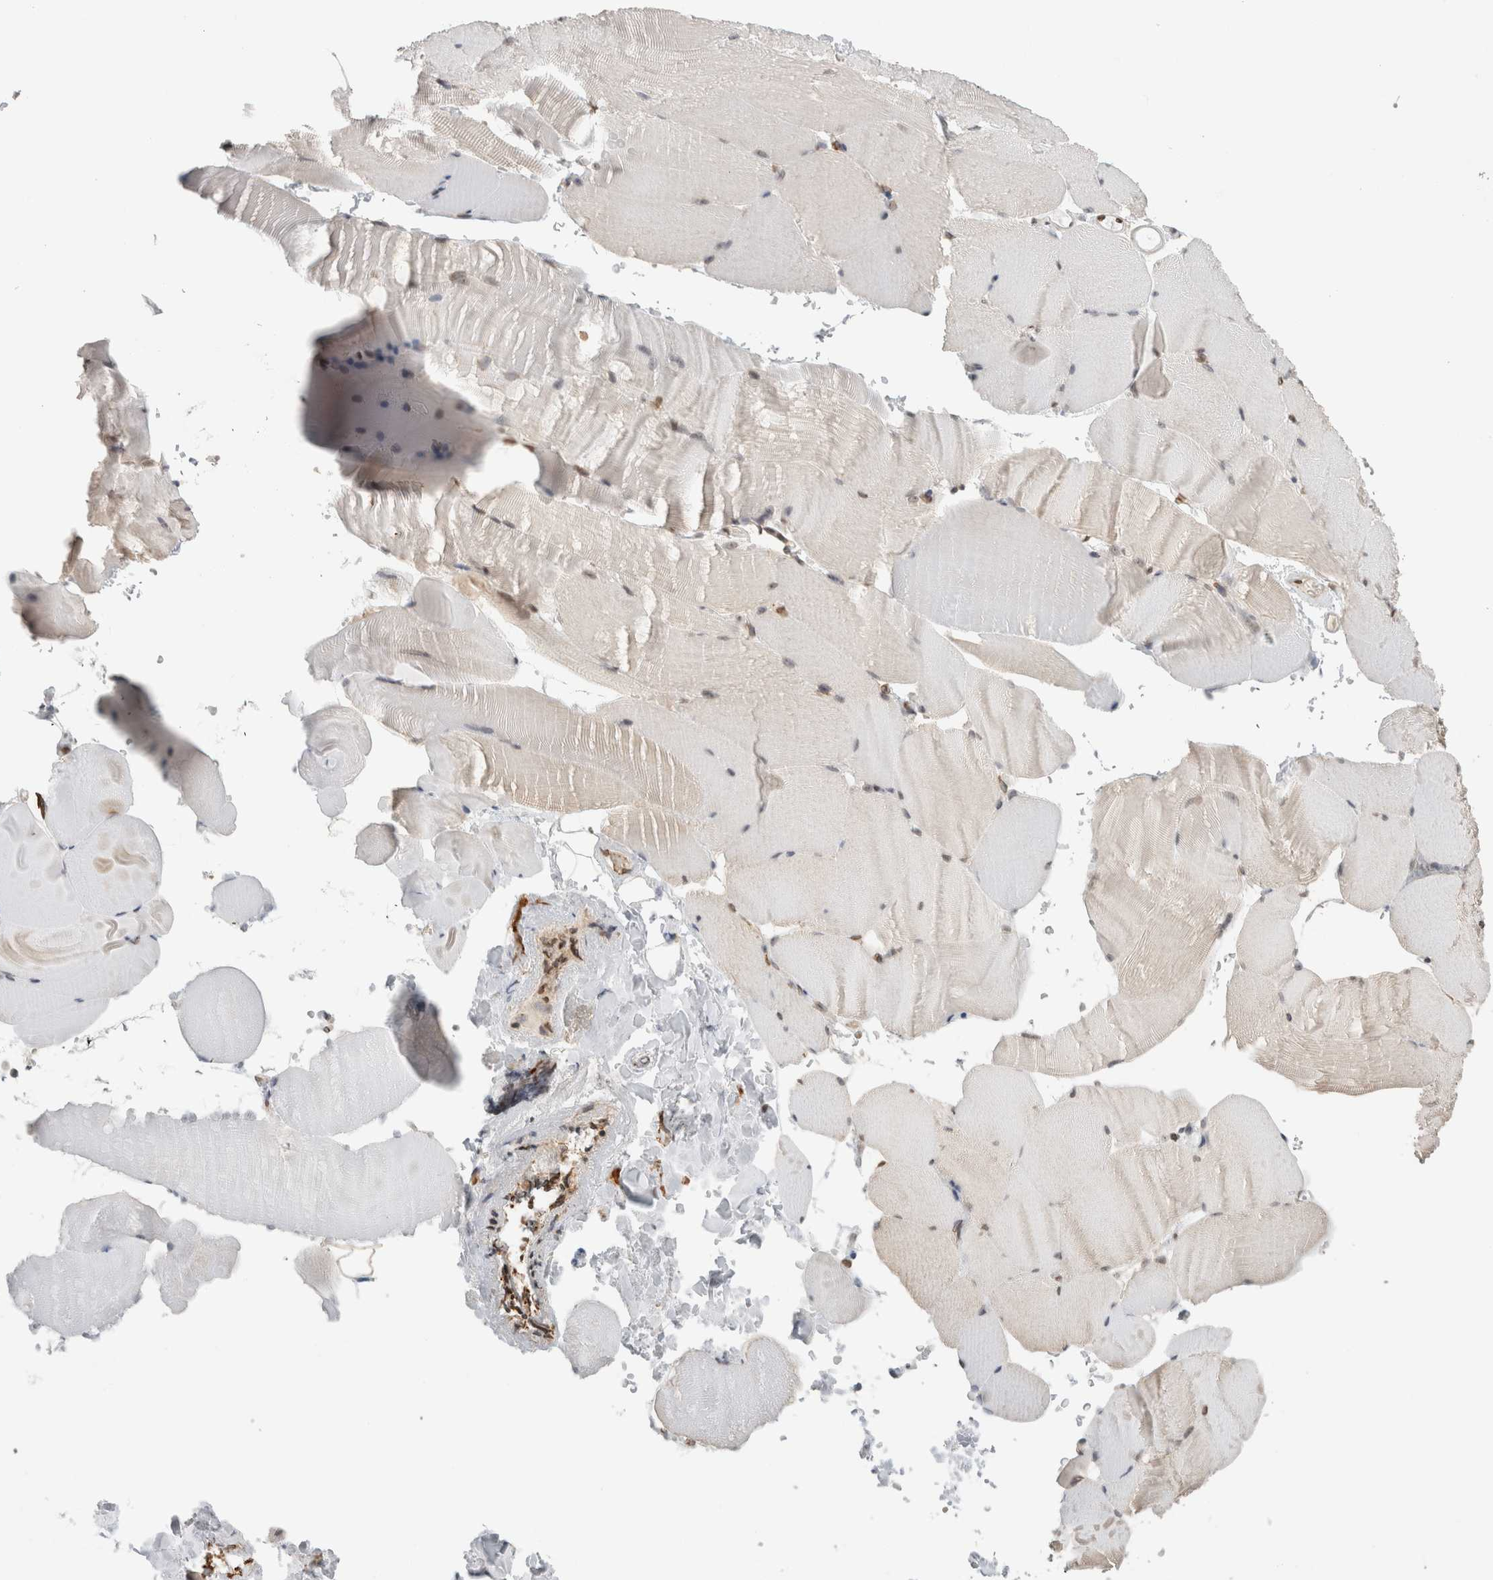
{"staining": {"intensity": "negative", "quantity": "none", "location": "none"}, "tissue": "skeletal muscle", "cell_type": "Myocytes", "image_type": "normal", "snomed": [{"axis": "morphology", "description": "Normal tissue, NOS"}, {"axis": "topography", "description": "Skeletal muscle"}, {"axis": "topography", "description": "Parathyroid gland"}], "caption": "Immunohistochemistry (IHC) of unremarkable skeletal muscle demonstrates no staining in myocytes. The staining was performed using DAB (3,3'-diaminobenzidine) to visualize the protein expression in brown, while the nuclei were stained in blue with hematoxylin (Magnification: 20x).", "gene": "RBMX2", "patient": {"sex": "female", "age": 37}}